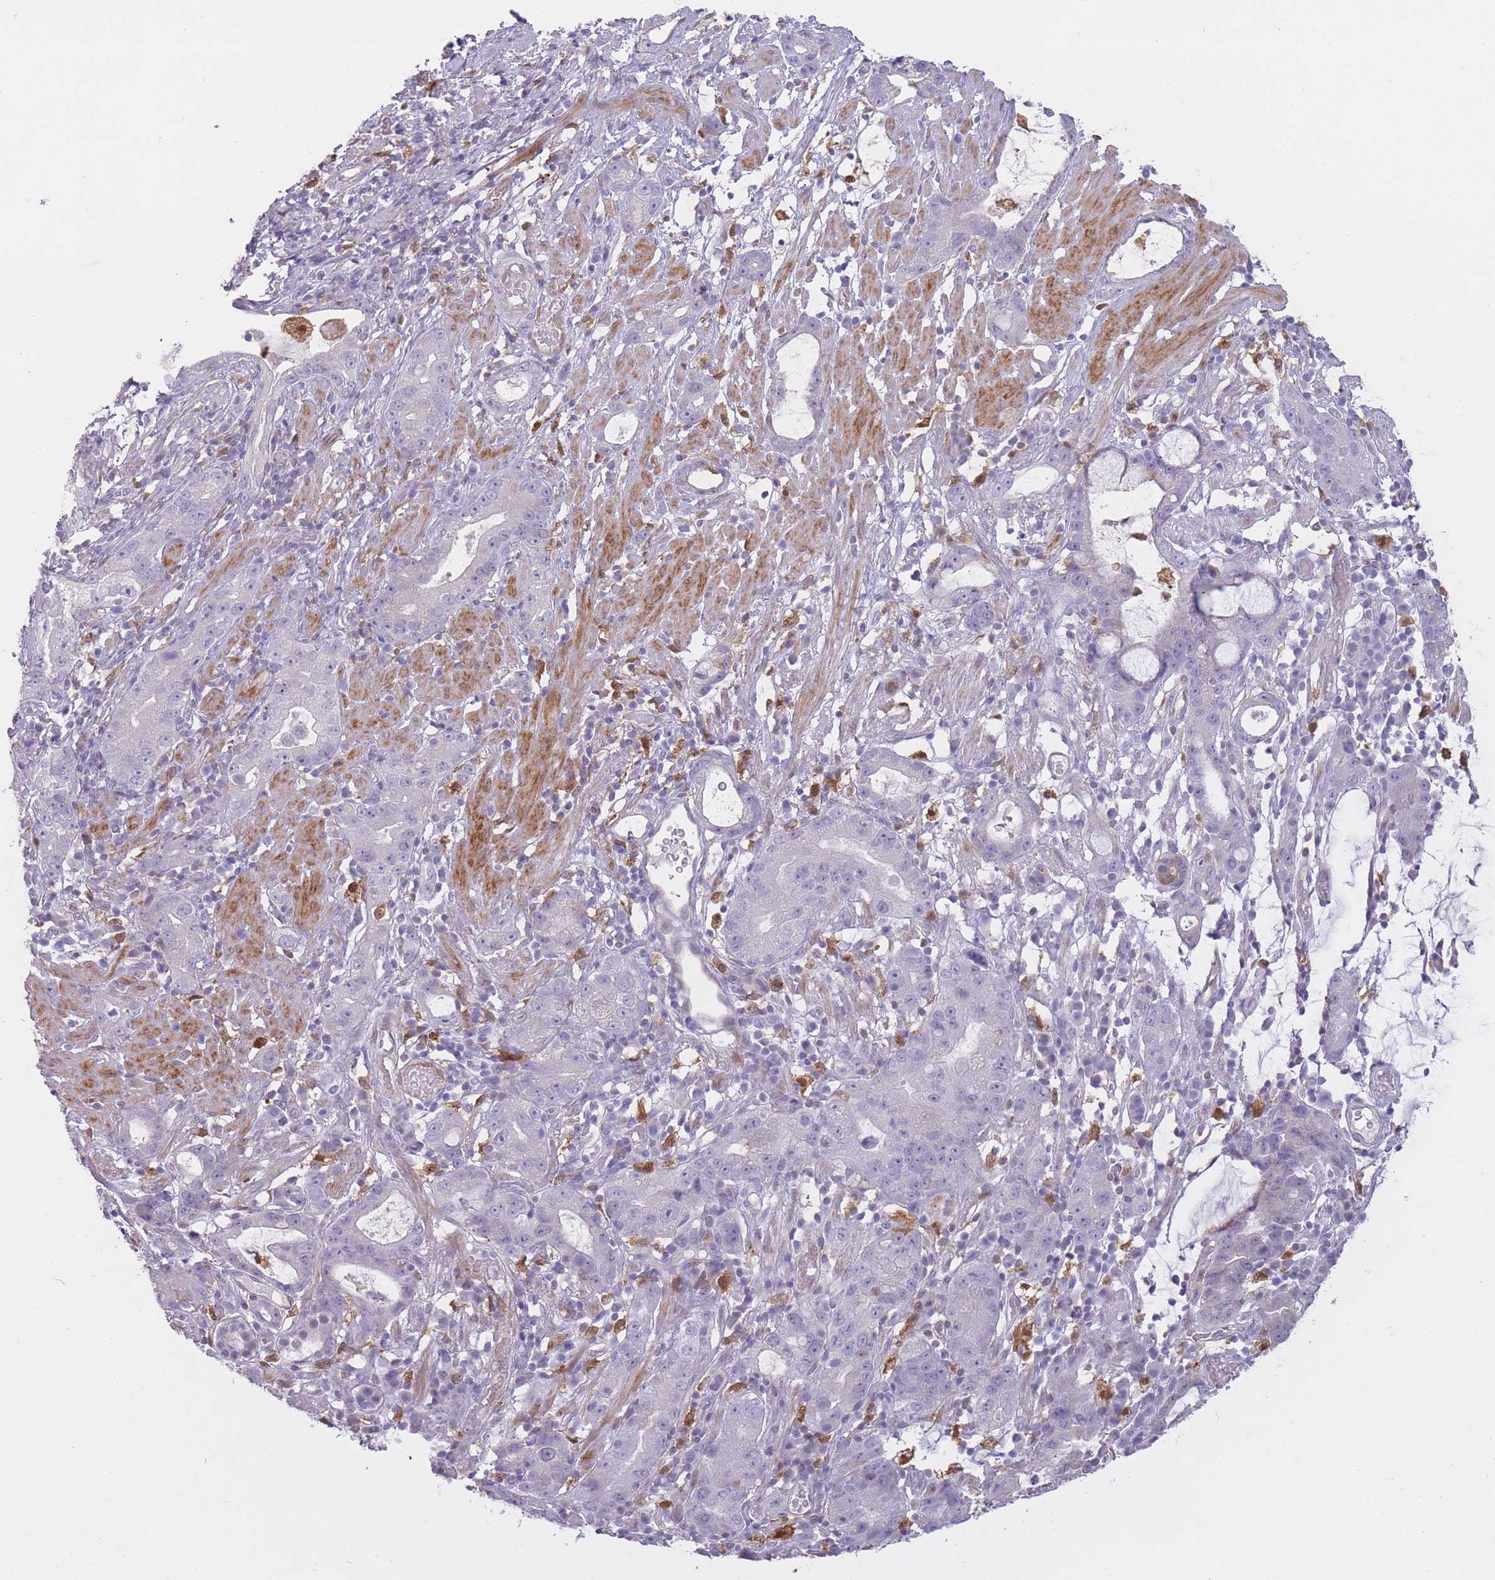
{"staining": {"intensity": "negative", "quantity": "none", "location": "none"}, "tissue": "stomach cancer", "cell_type": "Tumor cells", "image_type": "cancer", "snomed": [{"axis": "morphology", "description": "Adenocarcinoma, NOS"}, {"axis": "topography", "description": "Stomach"}], "caption": "The image demonstrates no significant positivity in tumor cells of stomach cancer (adenocarcinoma).", "gene": "LGALS9", "patient": {"sex": "male", "age": 55}}